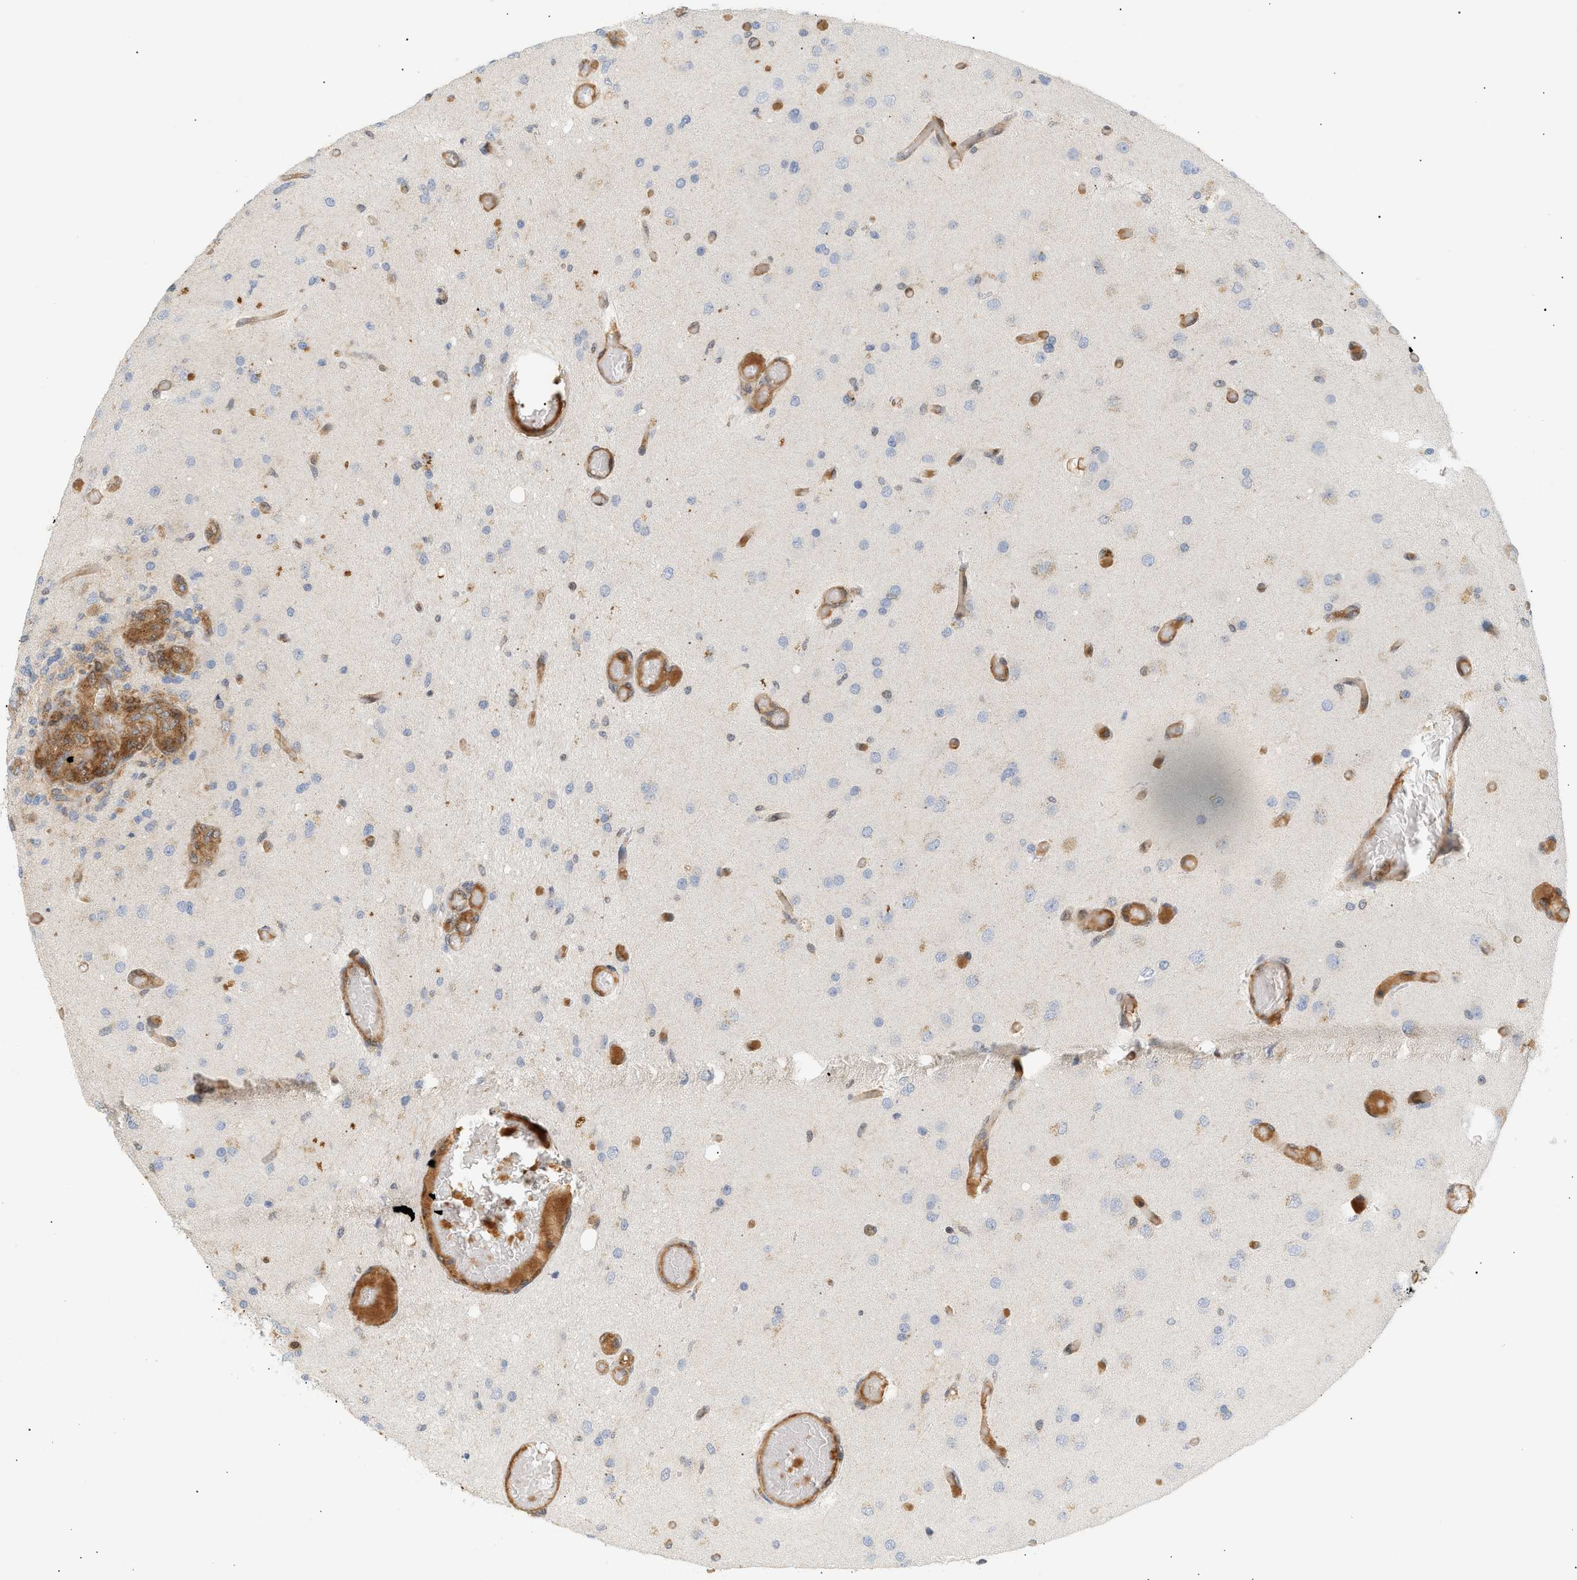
{"staining": {"intensity": "weak", "quantity": "25%-75%", "location": "cytoplasmic/membranous"}, "tissue": "glioma", "cell_type": "Tumor cells", "image_type": "cancer", "snomed": [{"axis": "morphology", "description": "Normal tissue, NOS"}, {"axis": "morphology", "description": "Glioma, malignant, High grade"}, {"axis": "topography", "description": "Cerebral cortex"}], "caption": "Glioma was stained to show a protein in brown. There is low levels of weak cytoplasmic/membranous expression in about 25%-75% of tumor cells.", "gene": "SHC1", "patient": {"sex": "male", "age": 77}}